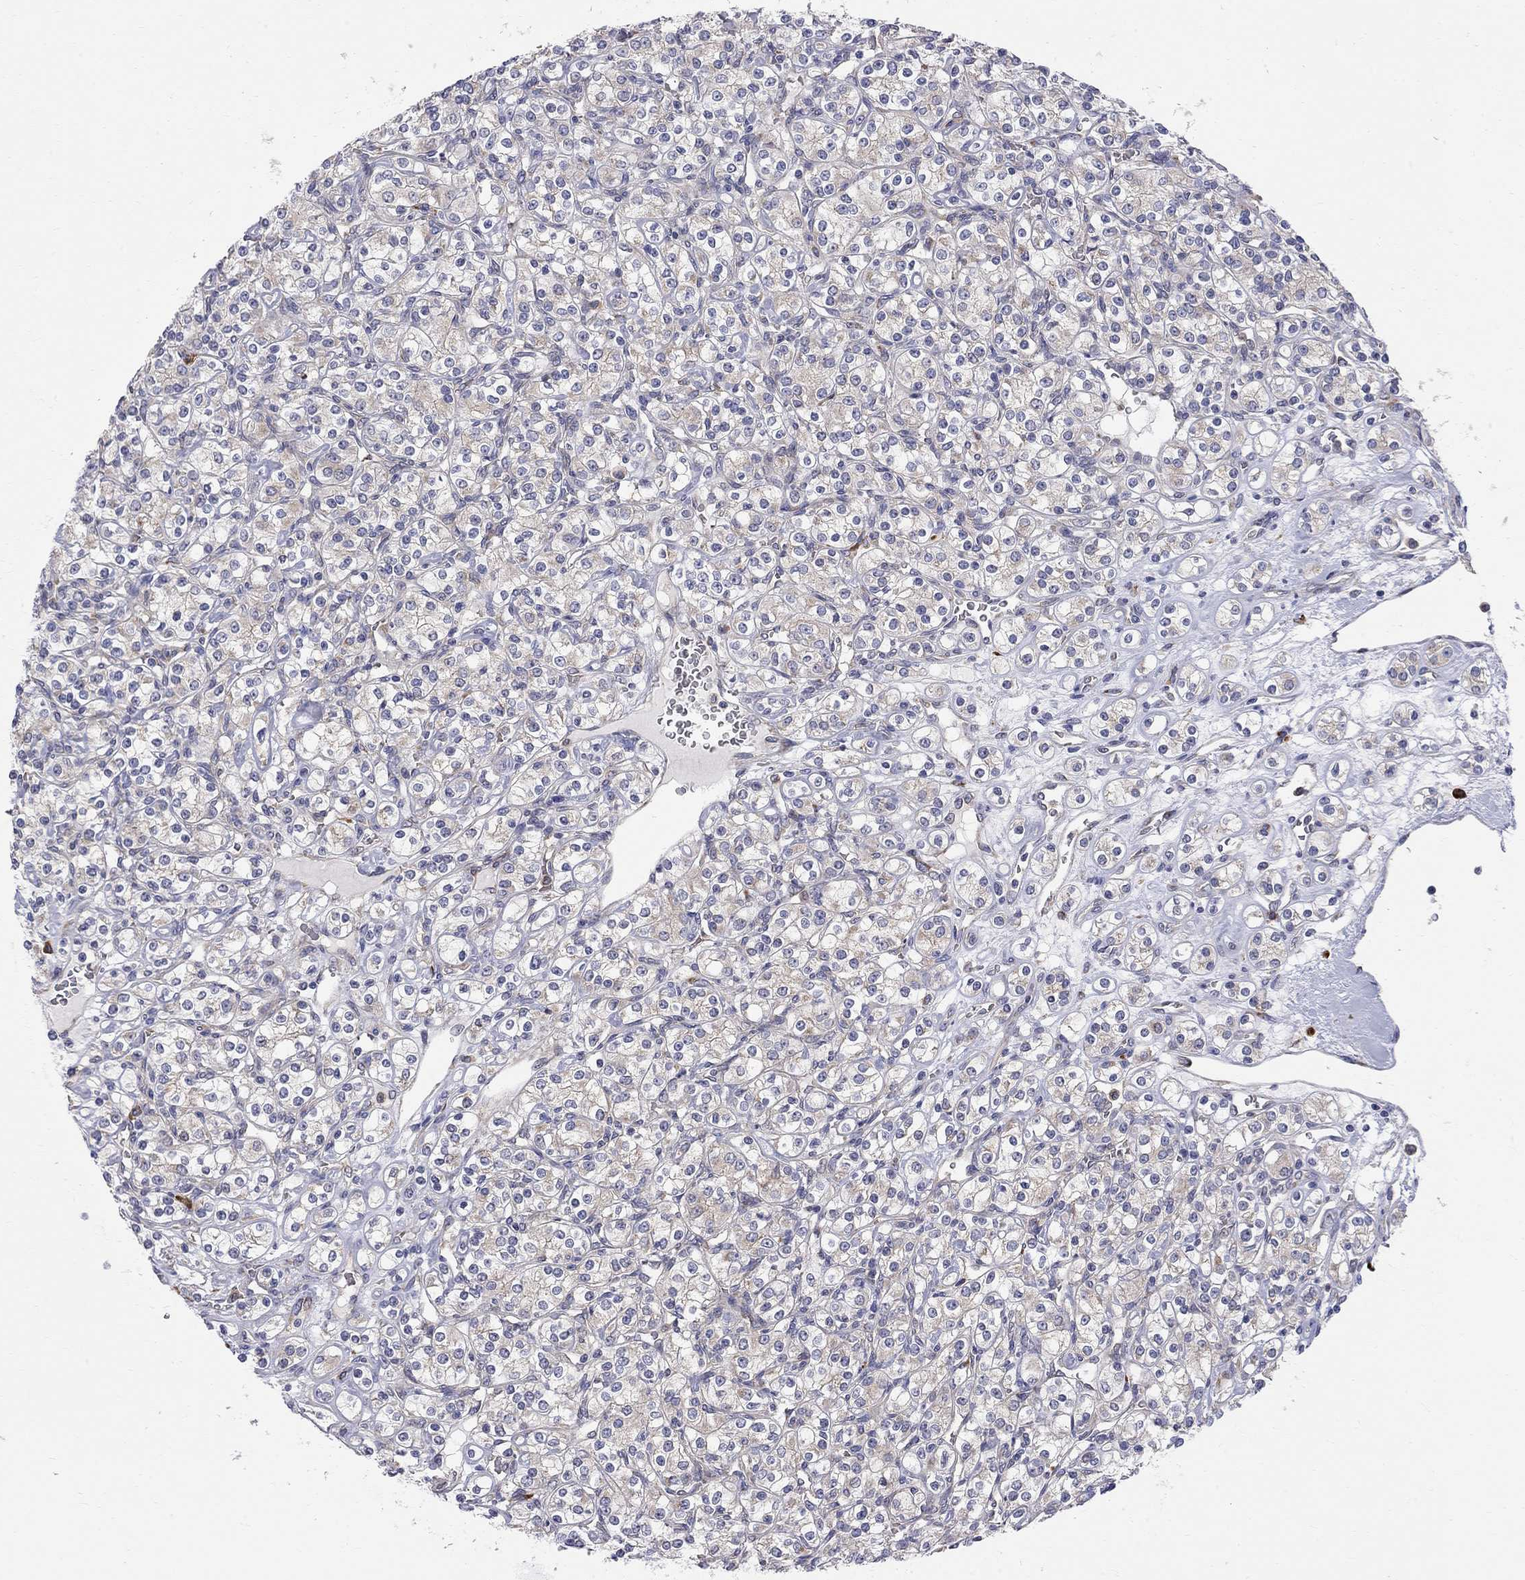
{"staining": {"intensity": "negative", "quantity": "none", "location": "none"}, "tissue": "renal cancer", "cell_type": "Tumor cells", "image_type": "cancer", "snomed": [{"axis": "morphology", "description": "Adenocarcinoma, NOS"}, {"axis": "topography", "description": "Kidney"}], "caption": "Photomicrograph shows no significant protein expression in tumor cells of renal adenocarcinoma. The staining is performed using DAB (3,3'-diaminobenzidine) brown chromogen with nuclei counter-stained in using hematoxylin.", "gene": "CASTOR1", "patient": {"sex": "male", "age": 77}}